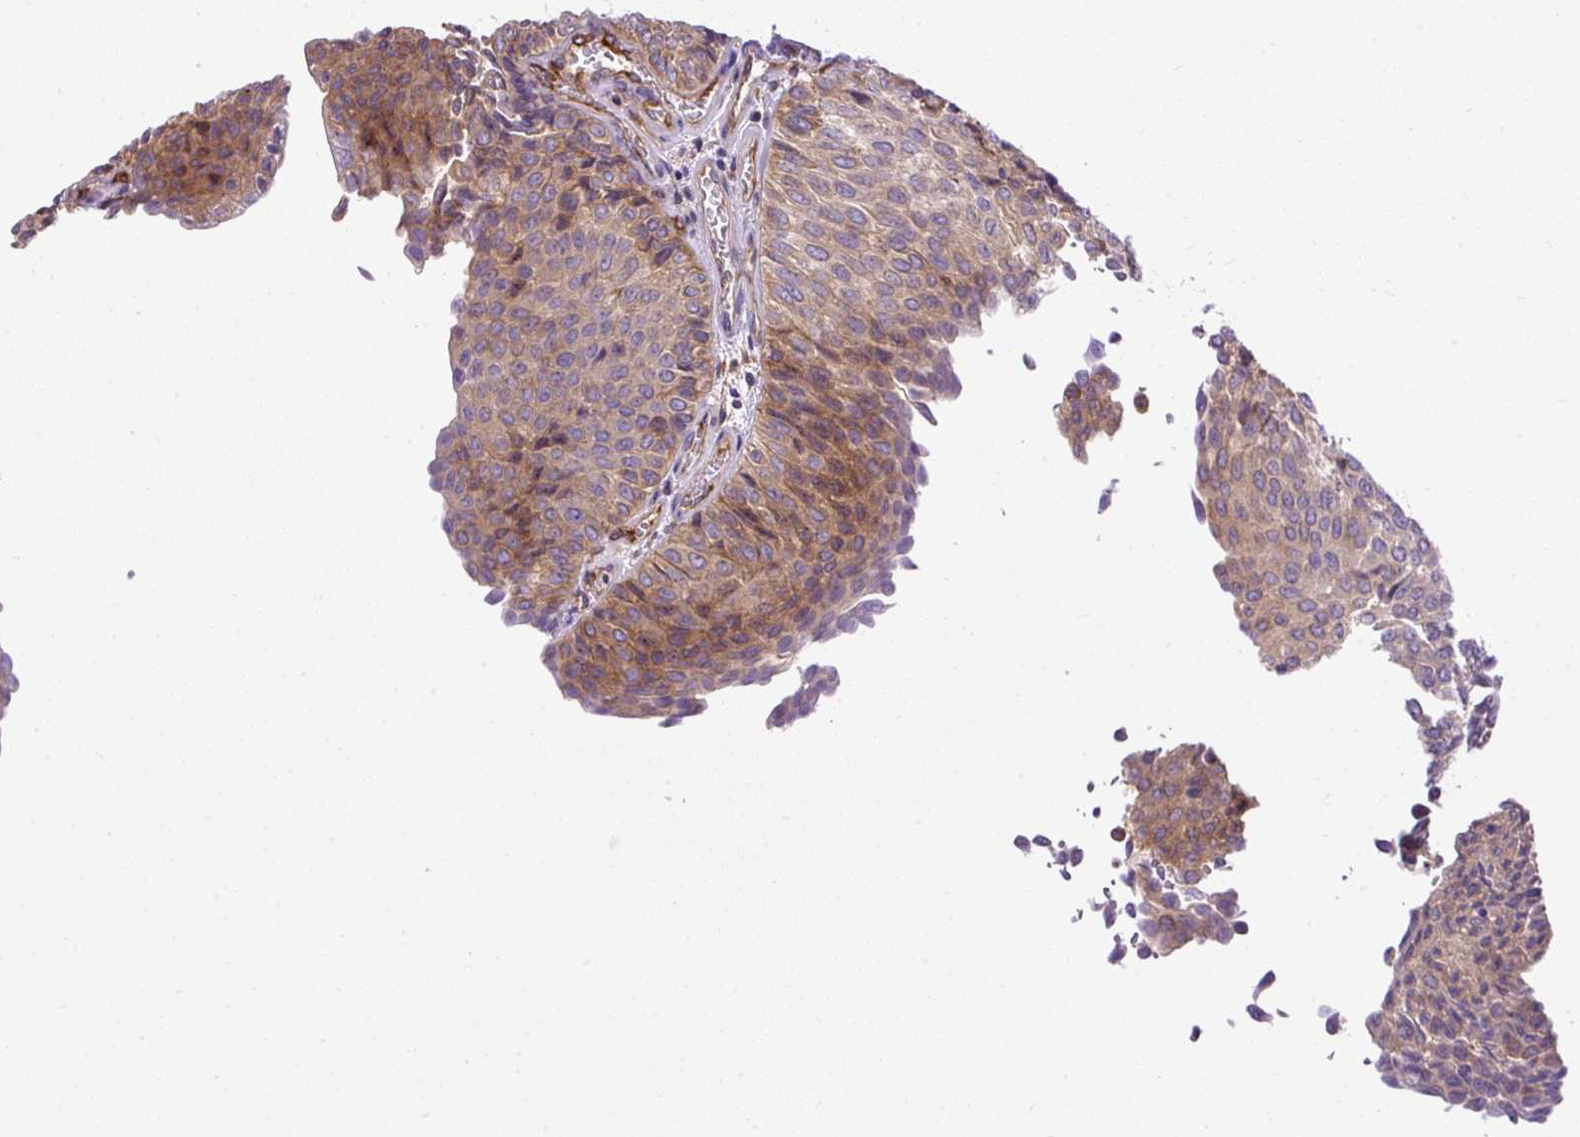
{"staining": {"intensity": "moderate", "quantity": "25%-75%", "location": "cytoplasmic/membranous"}, "tissue": "urothelial cancer", "cell_type": "Tumor cells", "image_type": "cancer", "snomed": [{"axis": "morphology", "description": "Urothelial carcinoma, Low grade"}, {"axis": "topography", "description": "Urinary bladder"}], "caption": "Immunohistochemistry photomicrograph of neoplastic tissue: low-grade urothelial carcinoma stained using IHC reveals medium levels of moderate protein expression localized specifically in the cytoplasmic/membranous of tumor cells, appearing as a cytoplasmic/membranous brown color.", "gene": "MAP1S", "patient": {"sex": "male", "age": 78}}